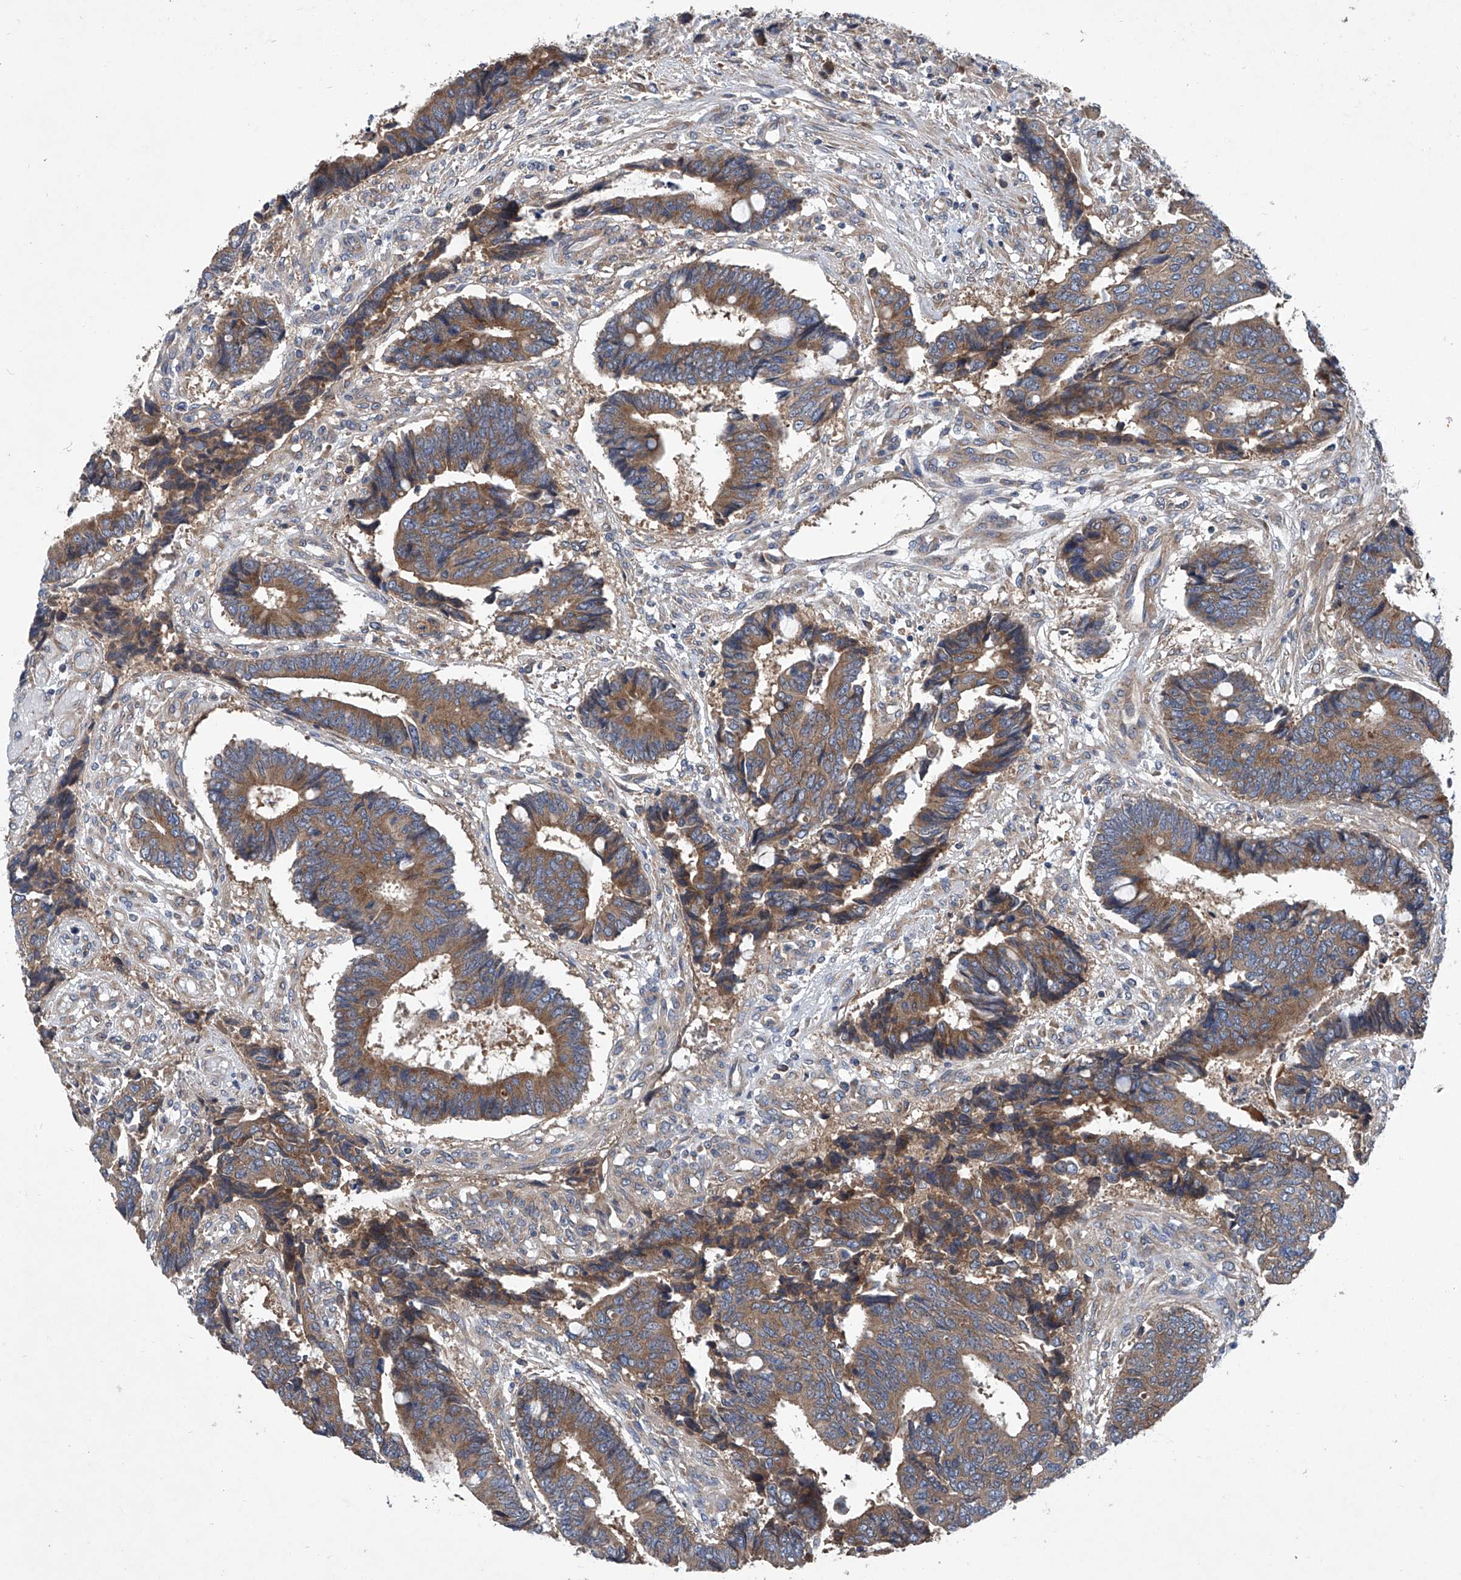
{"staining": {"intensity": "moderate", "quantity": ">75%", "location": "cytoplasmic/membranous"}, "tissue": "colorectal cancer", "cell_type": "Tumor cells", "image_type": "cancer", "snomed": [{"axis": "morphology", "description": "Adenocarcinoma, NOS"}, {"axis": "topography", "description": "Rectum"}], "caption": "Immunohistochemistry (IHC) micrograph of neoplastic tissue: adenocarcinoma (colorectal) stained using IHC shows medium levels of moderate protein expression localized specifically in the cytoplasmic/membranous of tumor cells, appearing as a cytoplasmic/membranous brown color.", "gene": "ASCC3", "patient": {"sex": "male", "age": 84}}